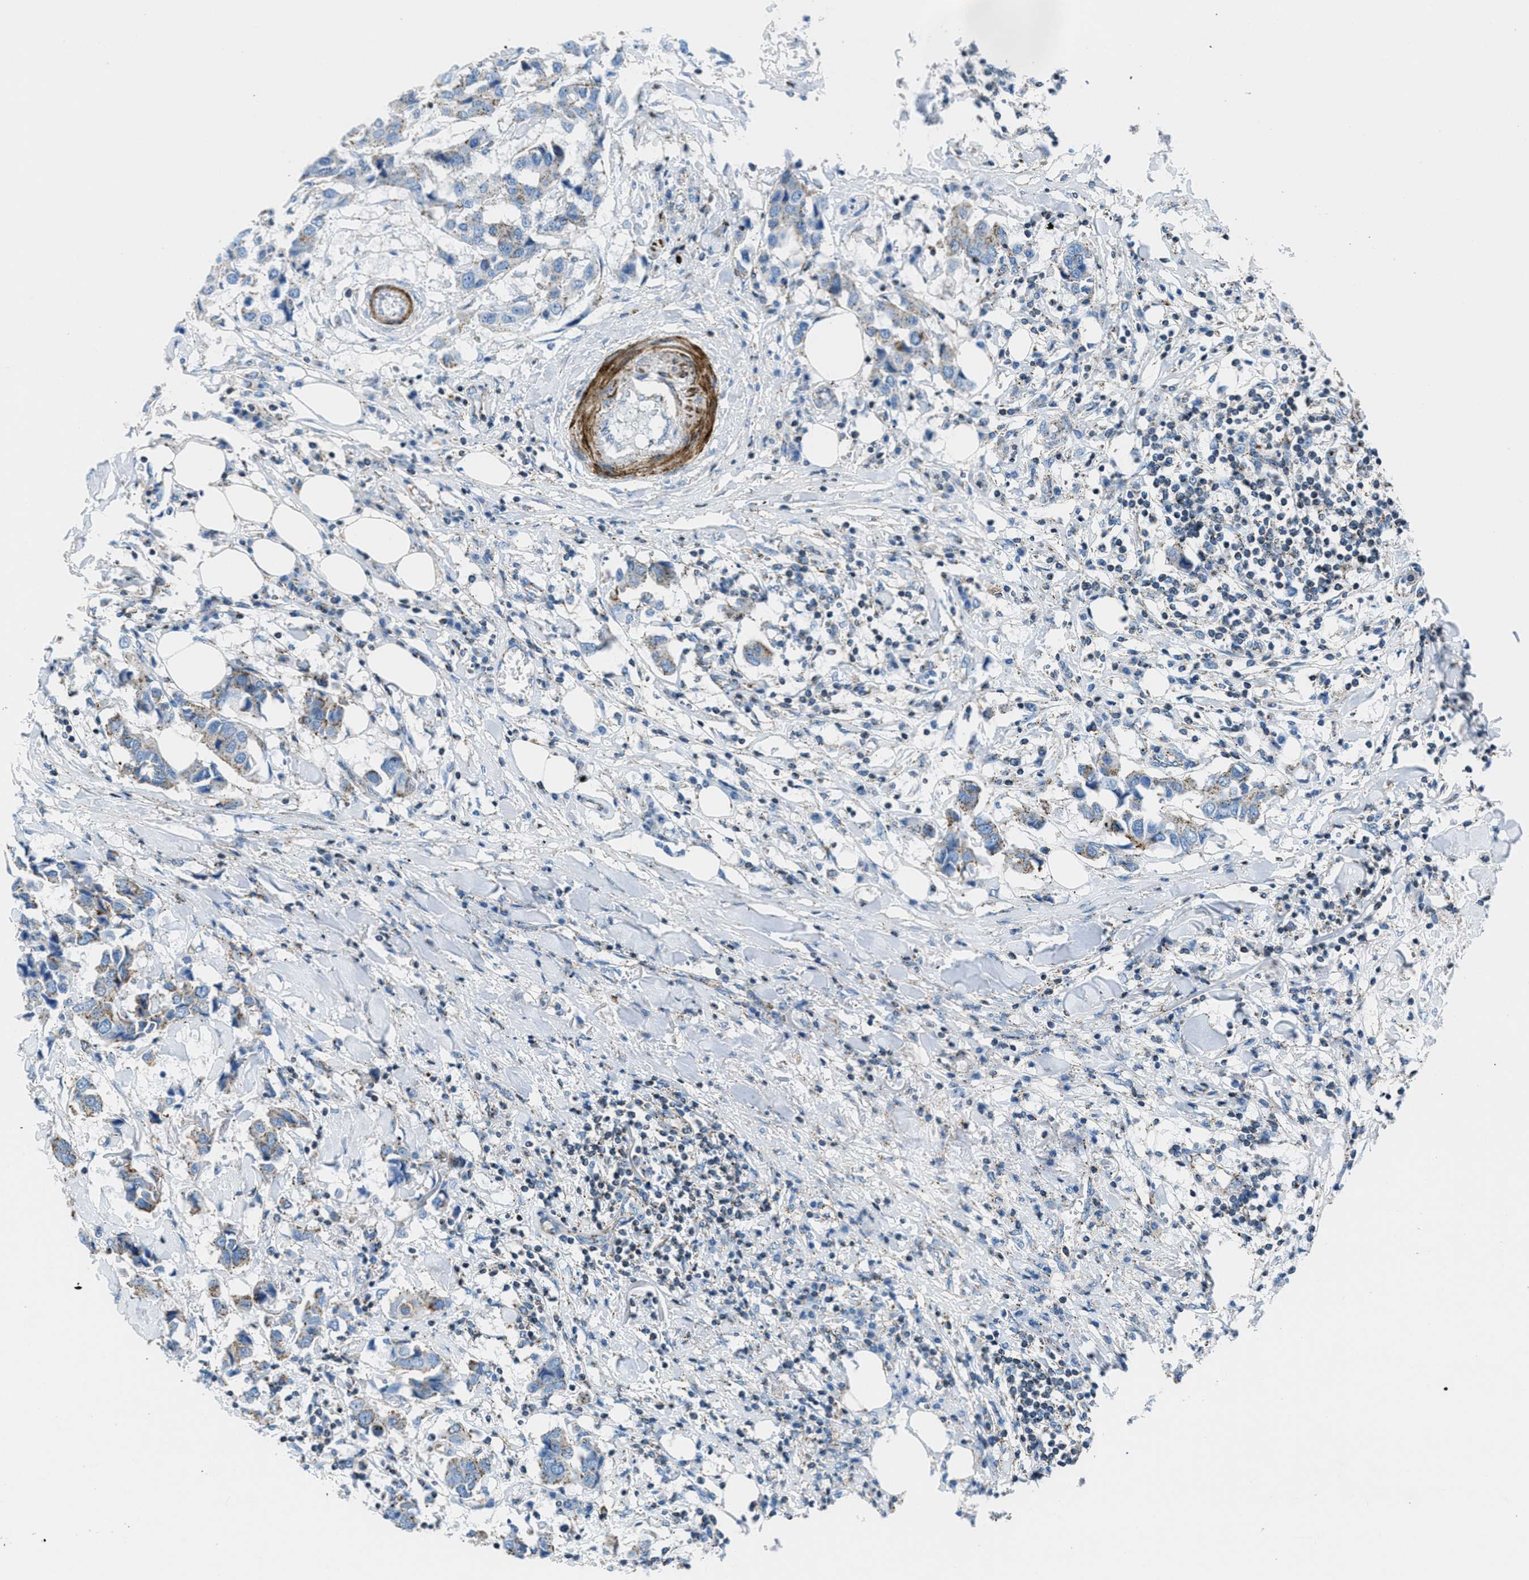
{"staining": {"intensity": "weak", "quantity": ">75%", "location": "cytoplasmic/membranous"}, "tissue": "breast cancer", "cell_type": "Tumor cells", "image_type": "cancer", "snomed": [{"axis": "morphology", "description": "Duct carcinoma"}, {"axis": "topography", "description": "Breast"}], "caption": "The micrograph shows a brown stain indicating the presence of a protein in the cytoplasmic/membranous of tumor cells in breast intraductal carcinoma.", "gene": "MFSD13A", "patient": {"sex": "female", "age": 80}}